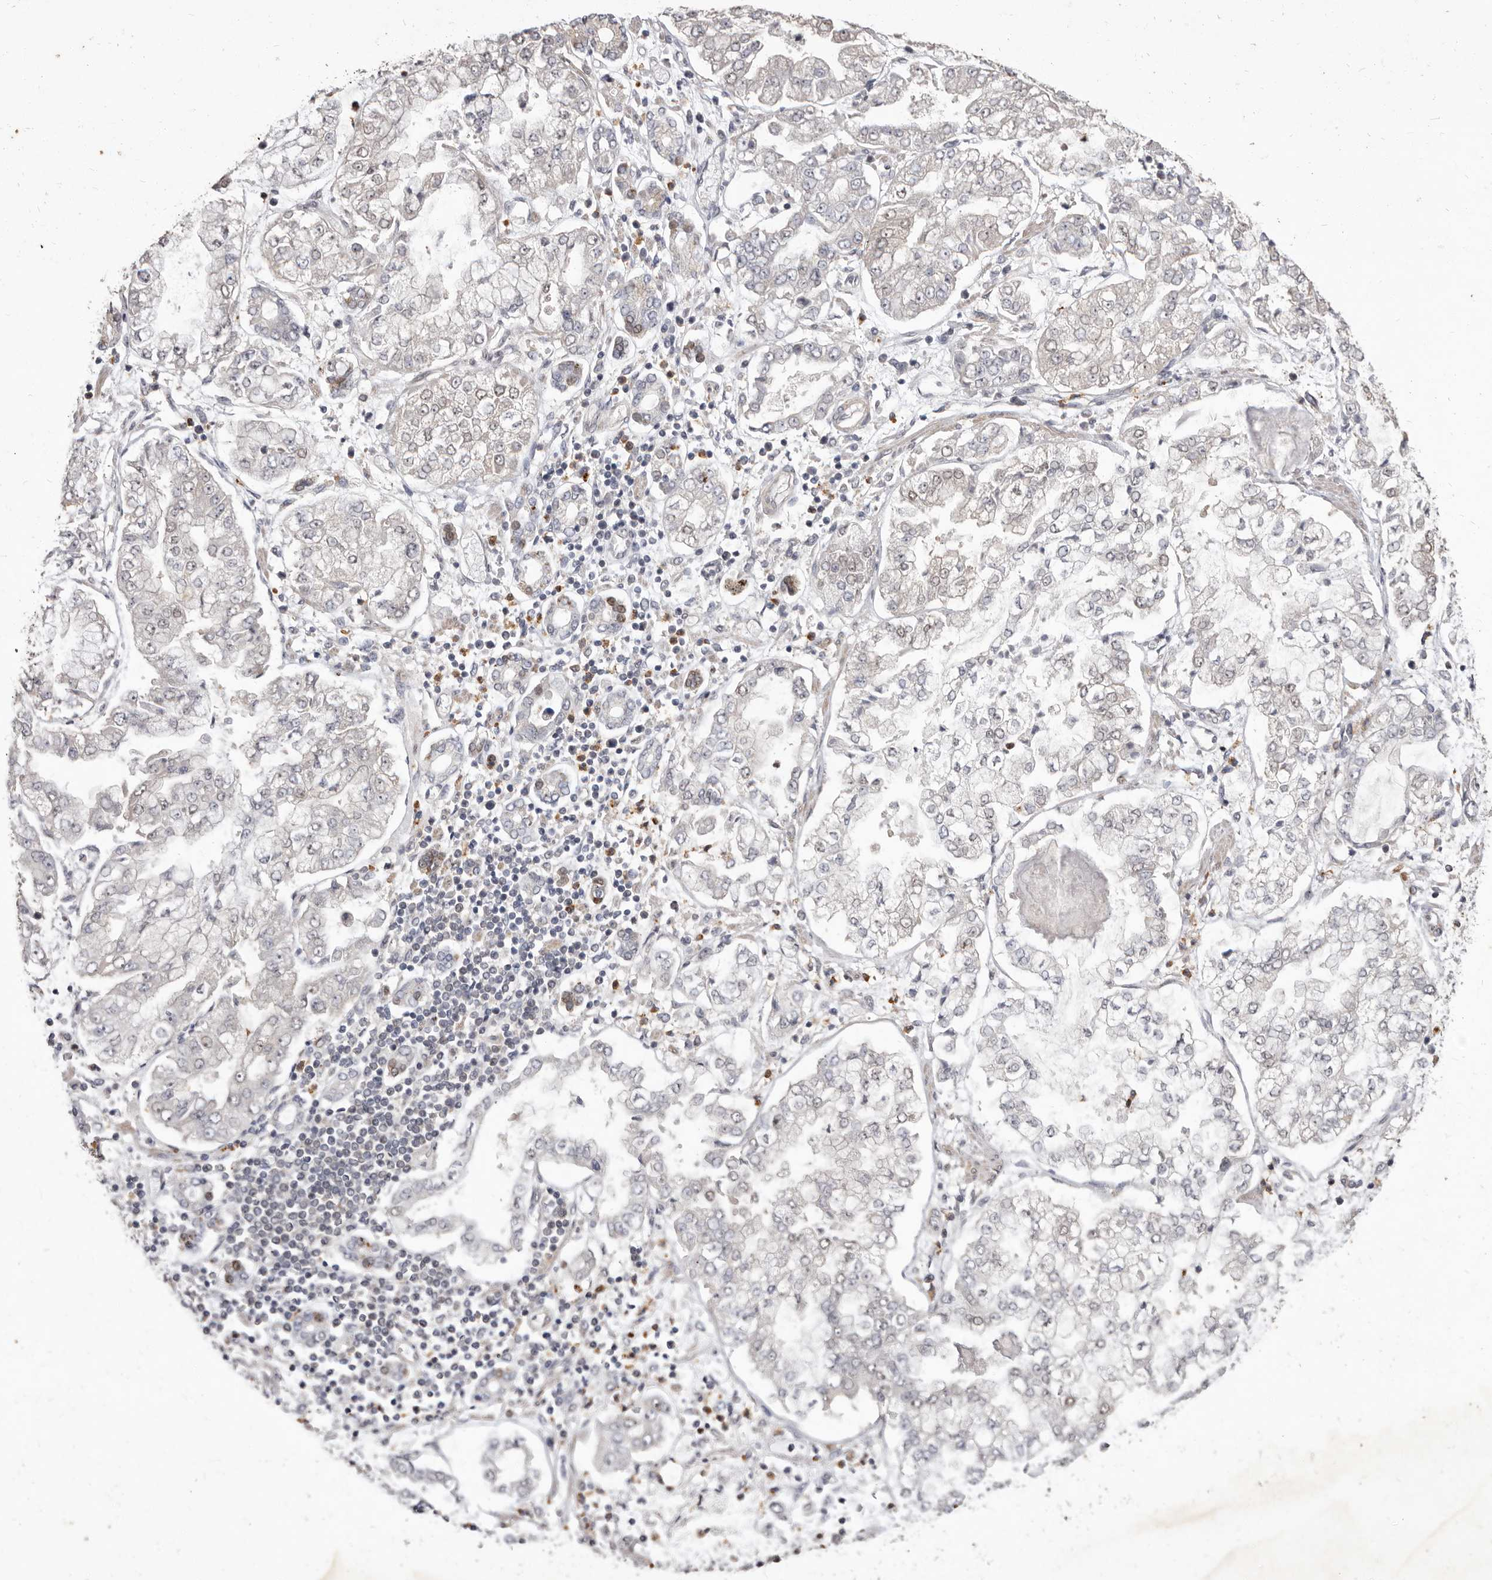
{"staining": {"intensity": "negative", "quantity": "none", "location": "none"}, "tissue": "stomach cancer", "cell_type": "Tumor cells", "image_type": "cancer", "snomed": [{"axis": "morphology", "description": "Adenocarcinoma, NOS"}, {"axis": "topography", "description": "Stomach"}], "caption": "Tumor cells show no significant protein staining in adenocarcinoma (stomach).", "gene": "ACLY", "patient": {"sex": "male", "age": 76}}